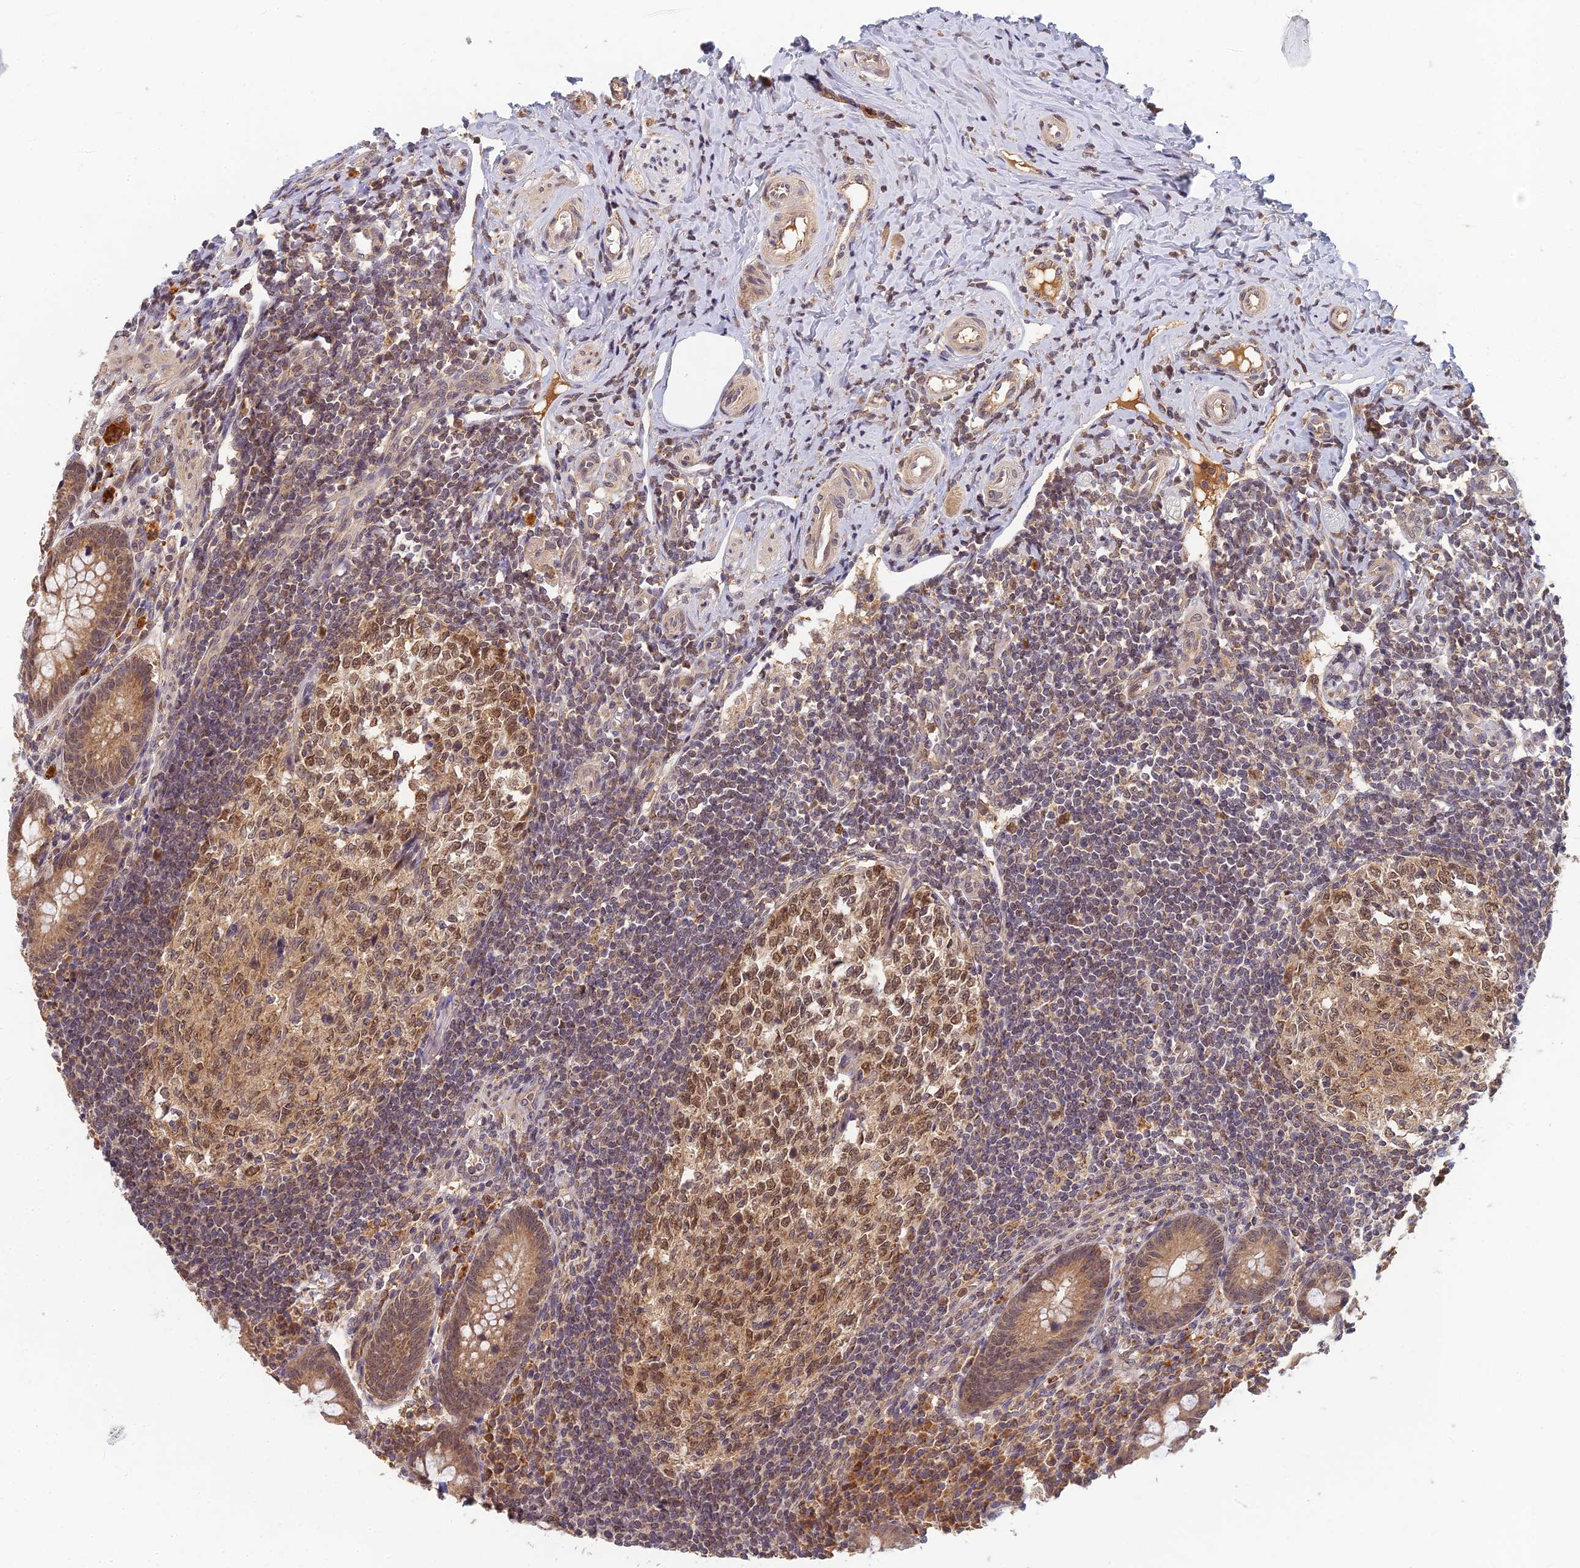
{"staining": {"intensity": "moderate", "quantity": ">75%", "location": "cytoplasmic/membranous"}, "tissue": "appendix", "cell_type": "Glandular cells", "image_type": "normal", "snomed": [{"axis": "morphology", "description": "Normal tissue, NOS"}, {"axis": "topography", "description": "Appendix"}], "caption": "IHC of unremarkable human appendix shows medium levels of moderate cytoplasmic/membranous staining in approximately >75% of glandular cells.", "gene": "RGL3", "patient": {"sex": "female", "age": 33}}